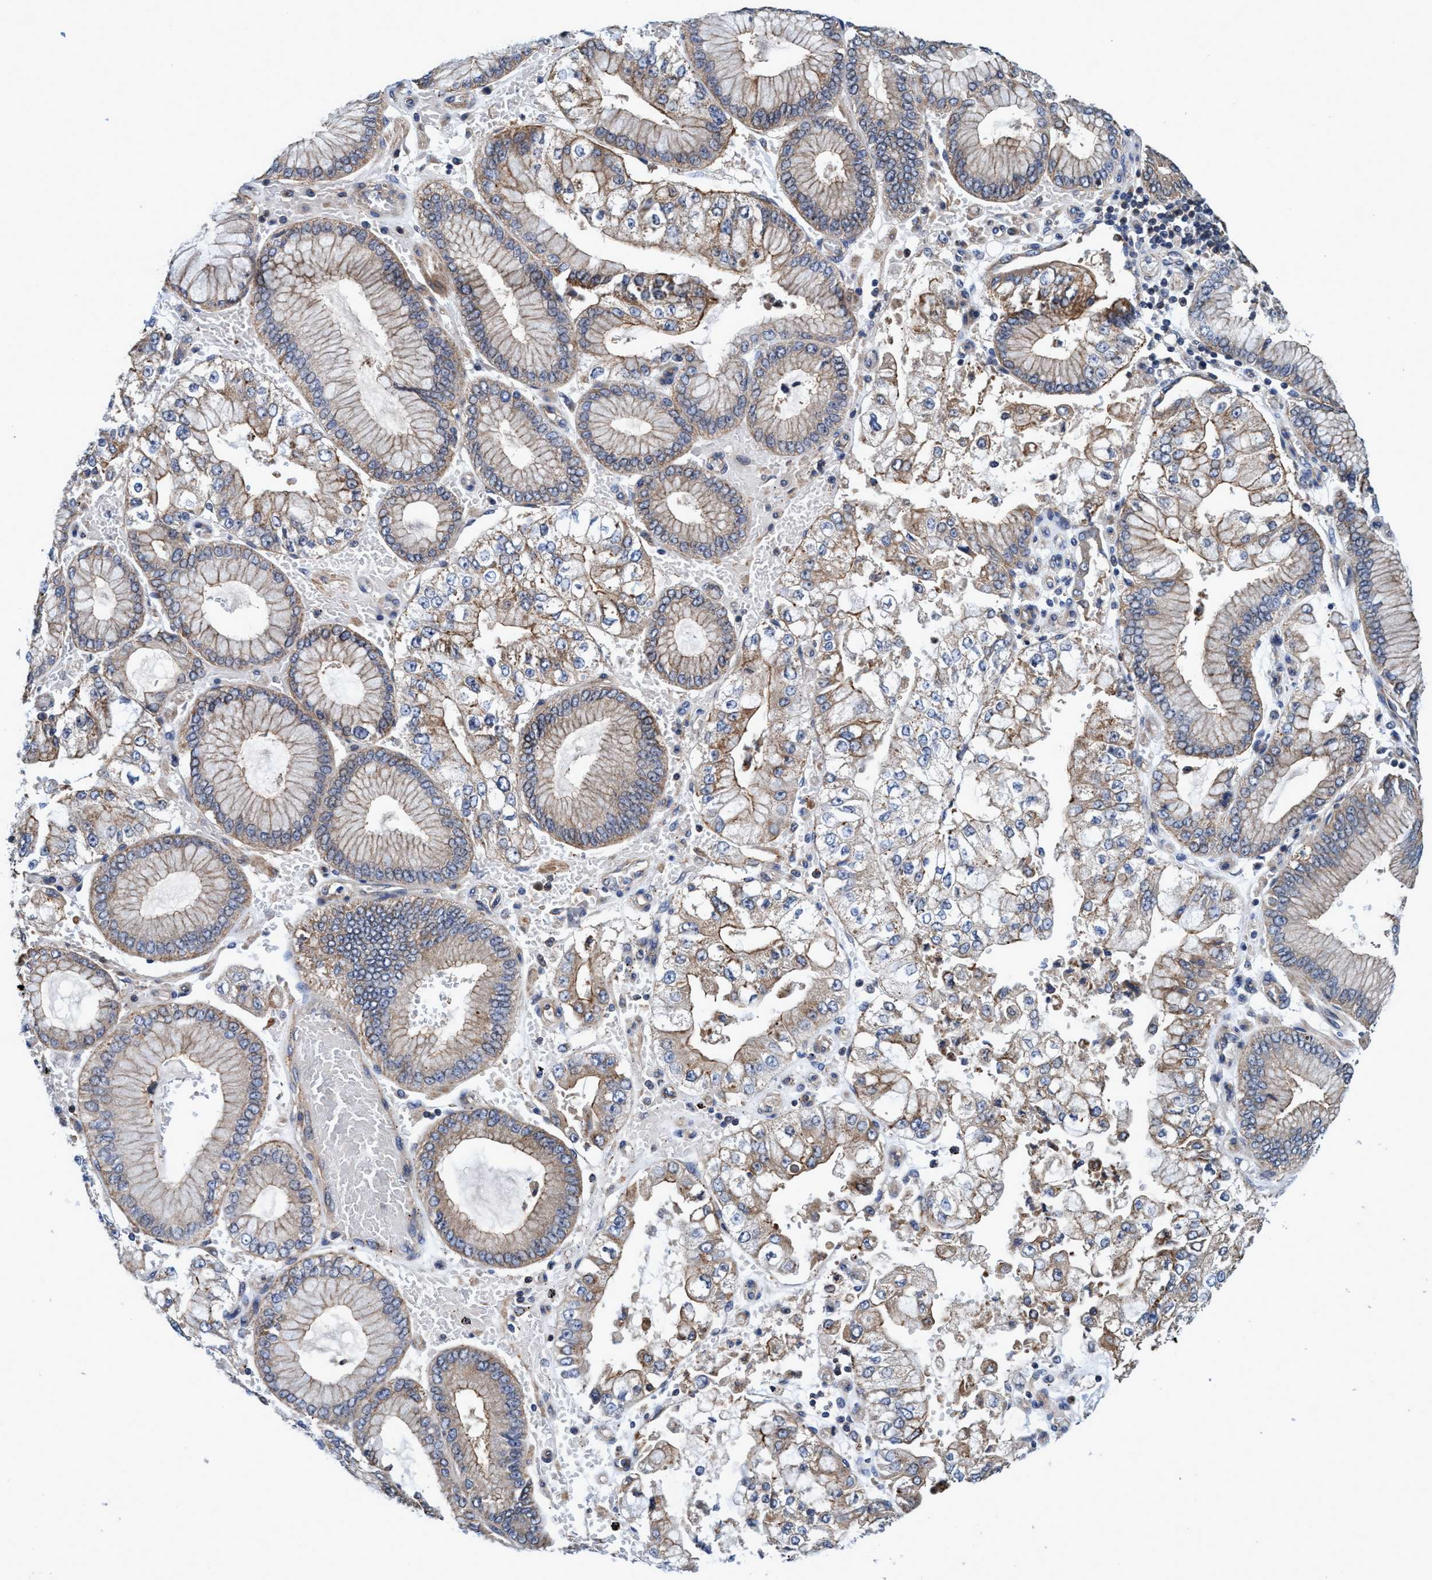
{"staining": {"intensity": "weak", "quantity": ">75%", "location": "cytoplasmic/membranous"}, "tissue": "stomach cancer", "cell_type": "Tumor cells", "image_type": "cancer", "snomed": [{"axis": "morphology", "description": "Adenocarcinoma, NOS"}, {"axis": "topography", "description": "Stomach"}], "caption": "Protein staining of stomach cancer (adenocarcinoma) tissue demonstrates weak cytoplasmic/membranous staining in approximately >75% of tumor cells. Nuclei are stained in blue.", "gene": "CALCOCO2", "patient": {"sex": "male", "age": 76}}